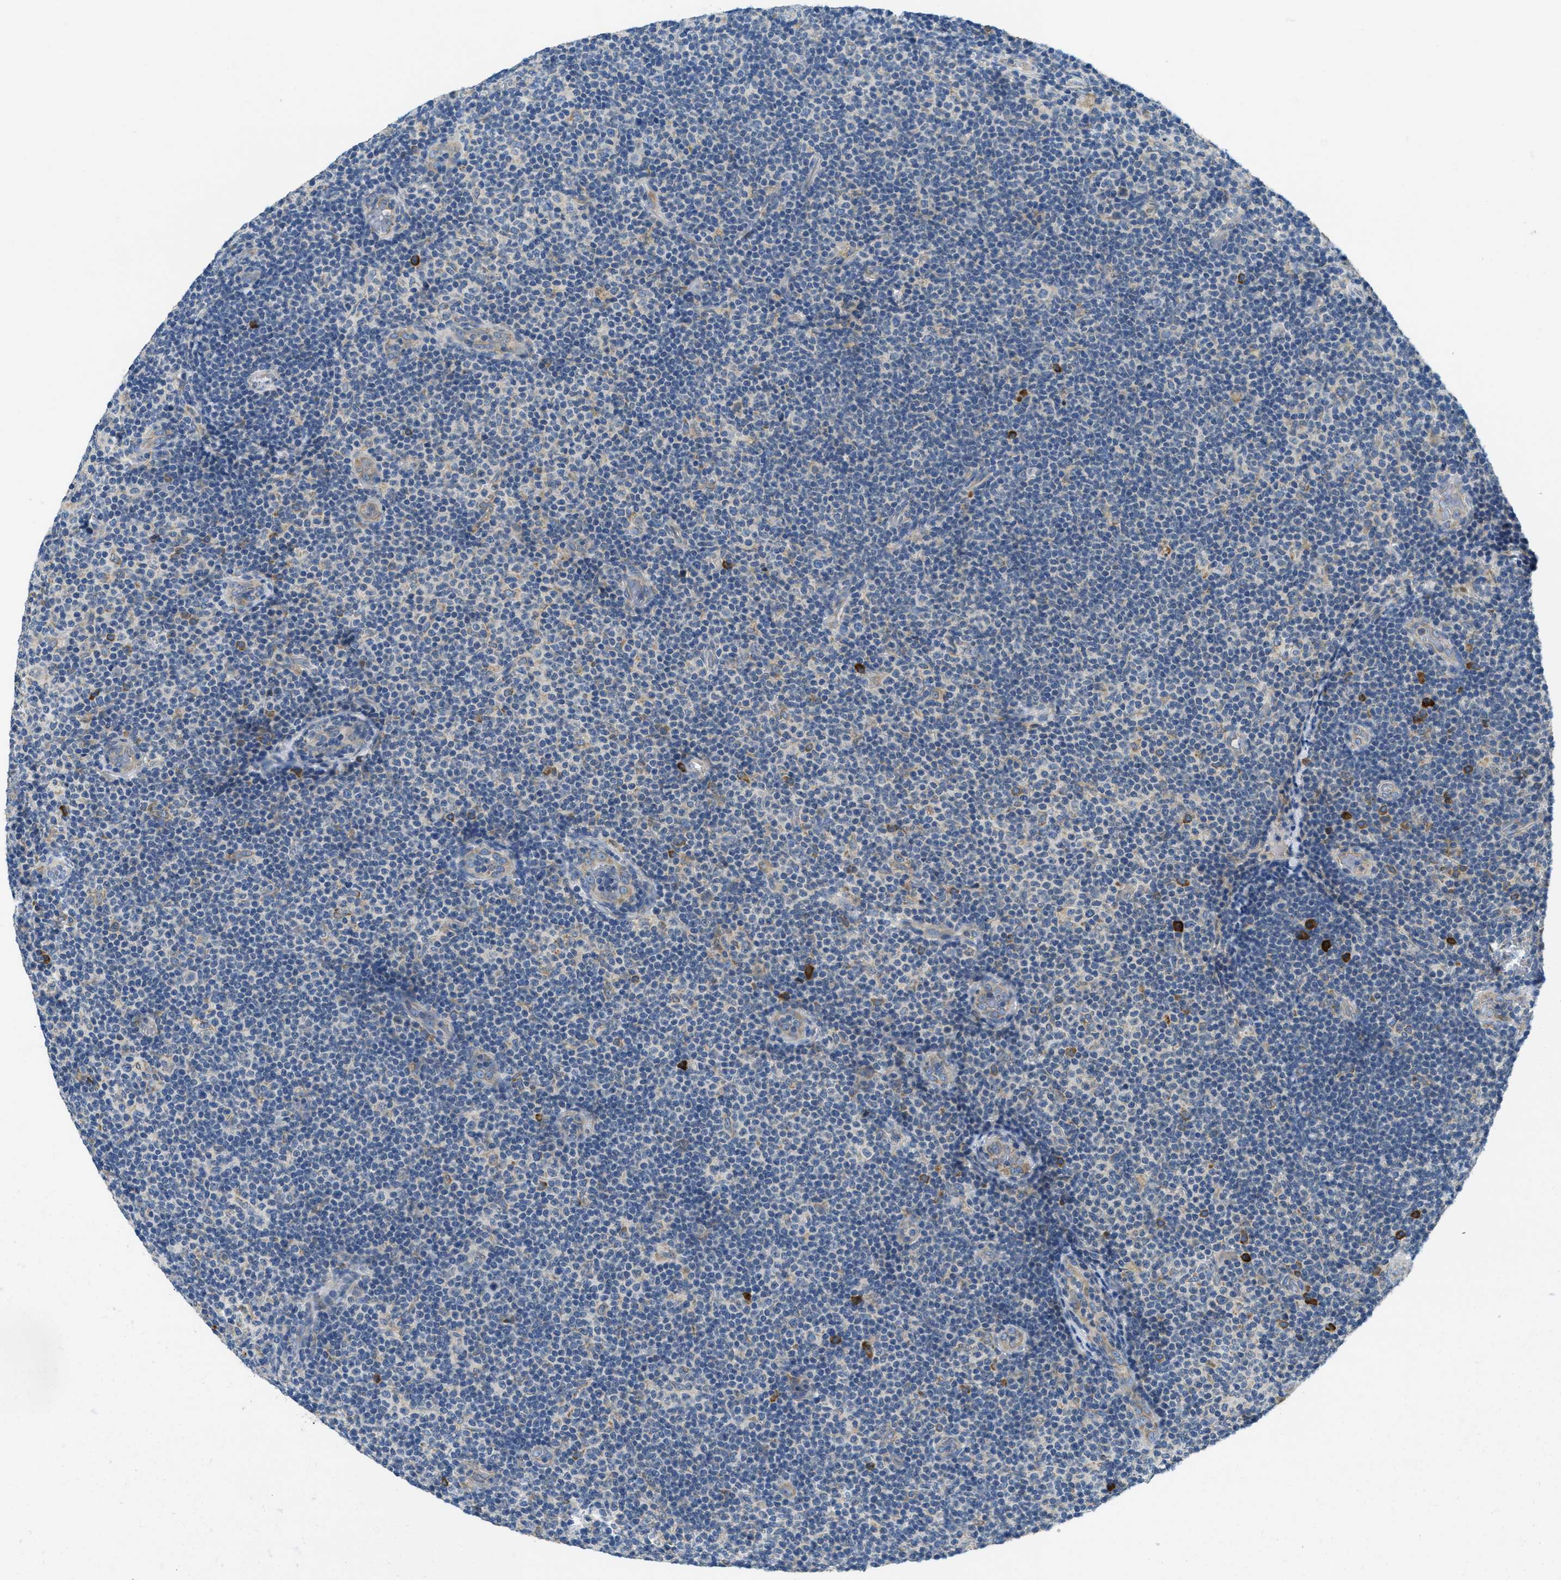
{"staining": {"intensity": "negative", "quantity": "none", "location": "none"}, "tissue": "lymphoma", "cell_type": "Tumor cells", "image_type": "cancer", "snomed": [{"axis": "morphology", "description": "Malignant lymphoma, non-Hodgkin's type, Low grade"}, {"axis": "topography", "description": "Lymph node"}], "caption": "A high-resolution image shows immunohistochemistry (IHC) staining of malignant lymphoma, non-Hodgkin's type (low-grade), which displays no significant staining in tumor cells.", "gene": "SSR1", "patient": {"sex": "male", "age": 83}}